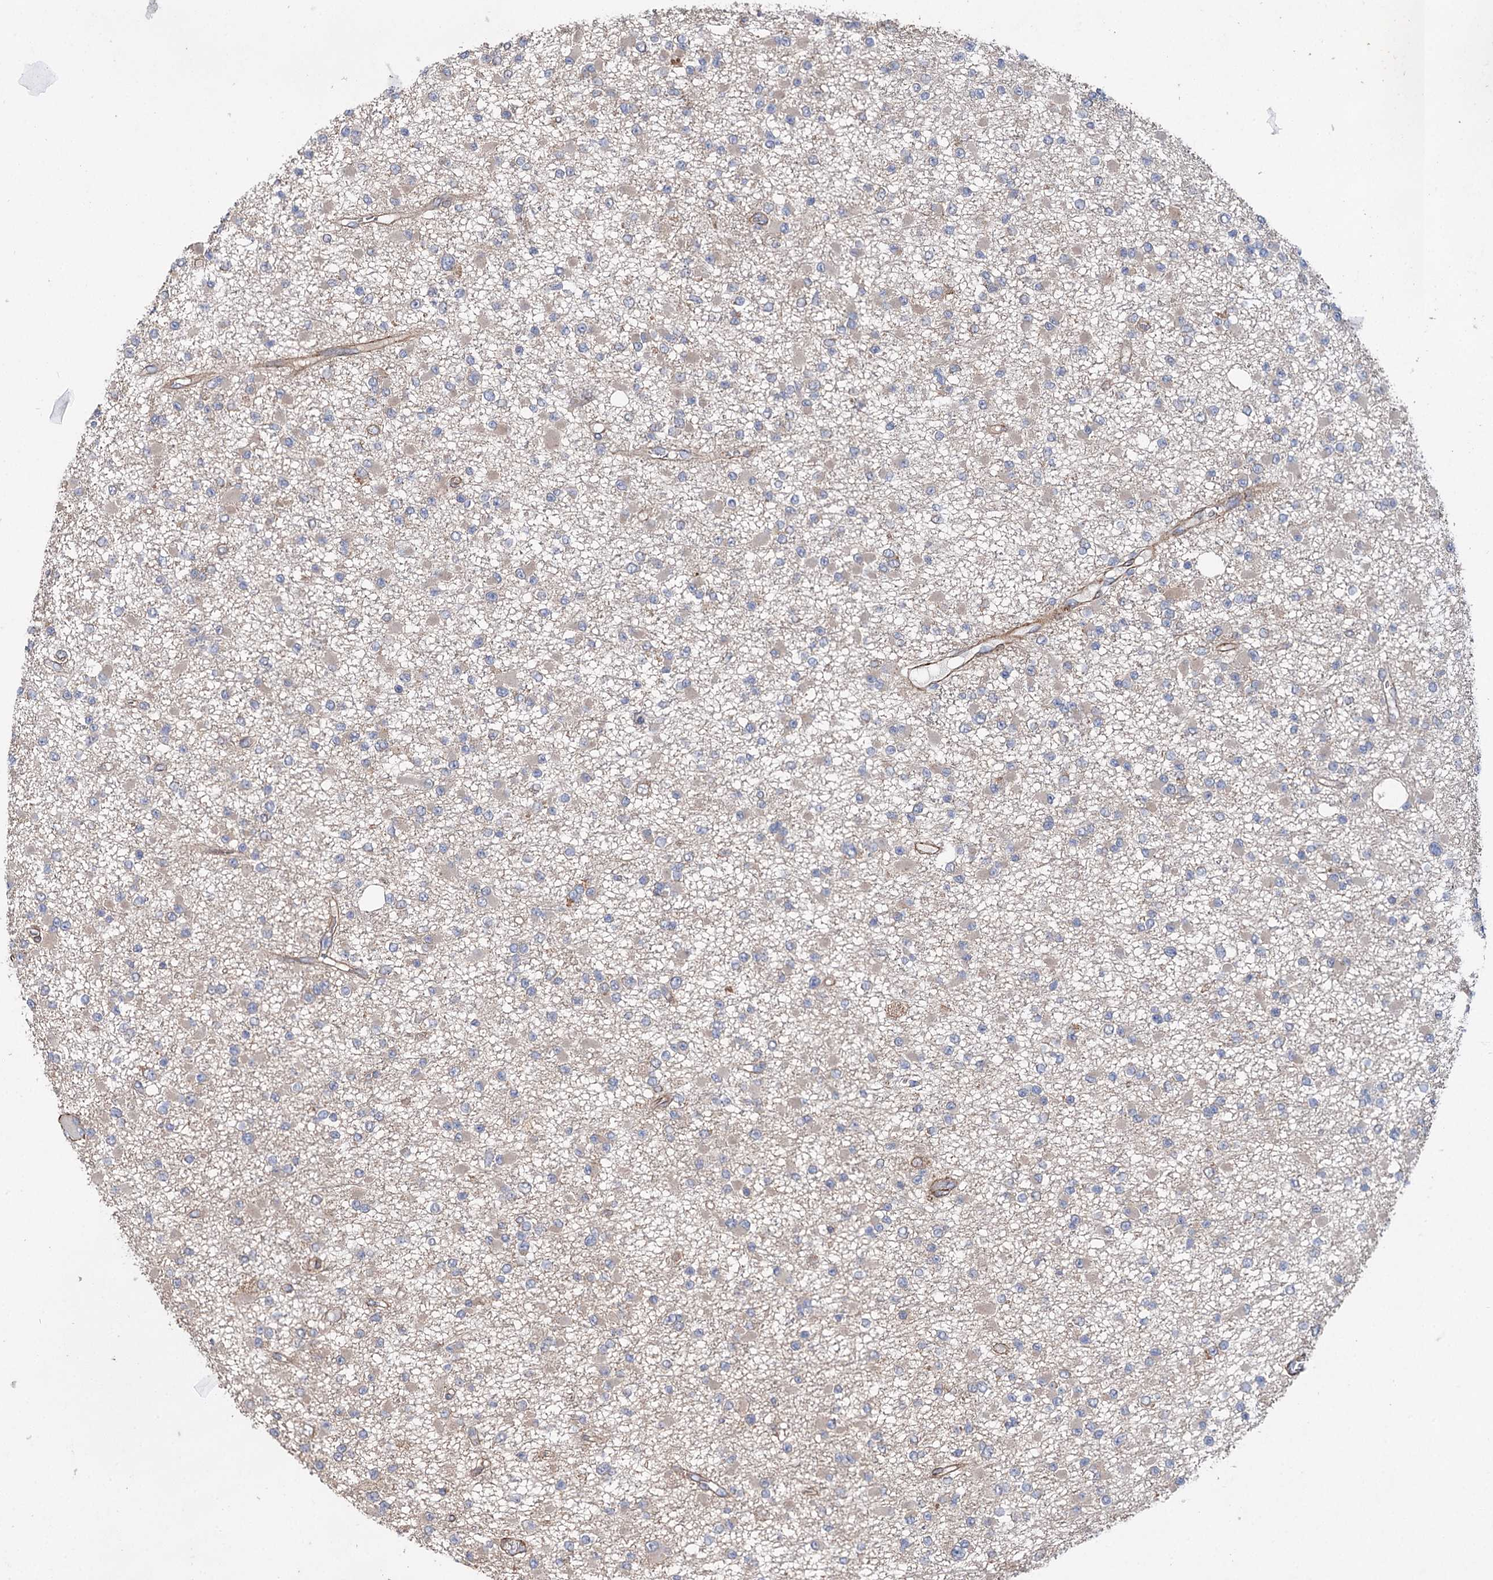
{"staining": {"intensity": "weak", "quantity": "<25%", "location": "cytoplasmic/membranous"}, "tissue": "glioma", "cell_type": "Tumor cells", "image_type": "cancer", "snomed": [{"axis": "morphology", "description": "Glioma, malignant, Low grade"}, {"axis": "topography", "description": "Brain"}], "caption": "Immunohistochemical staining of glioma reveals no significant positivity in tumor cells.", "gene": "SPATS2", "patient": {"sex": "female", "age": 22}}